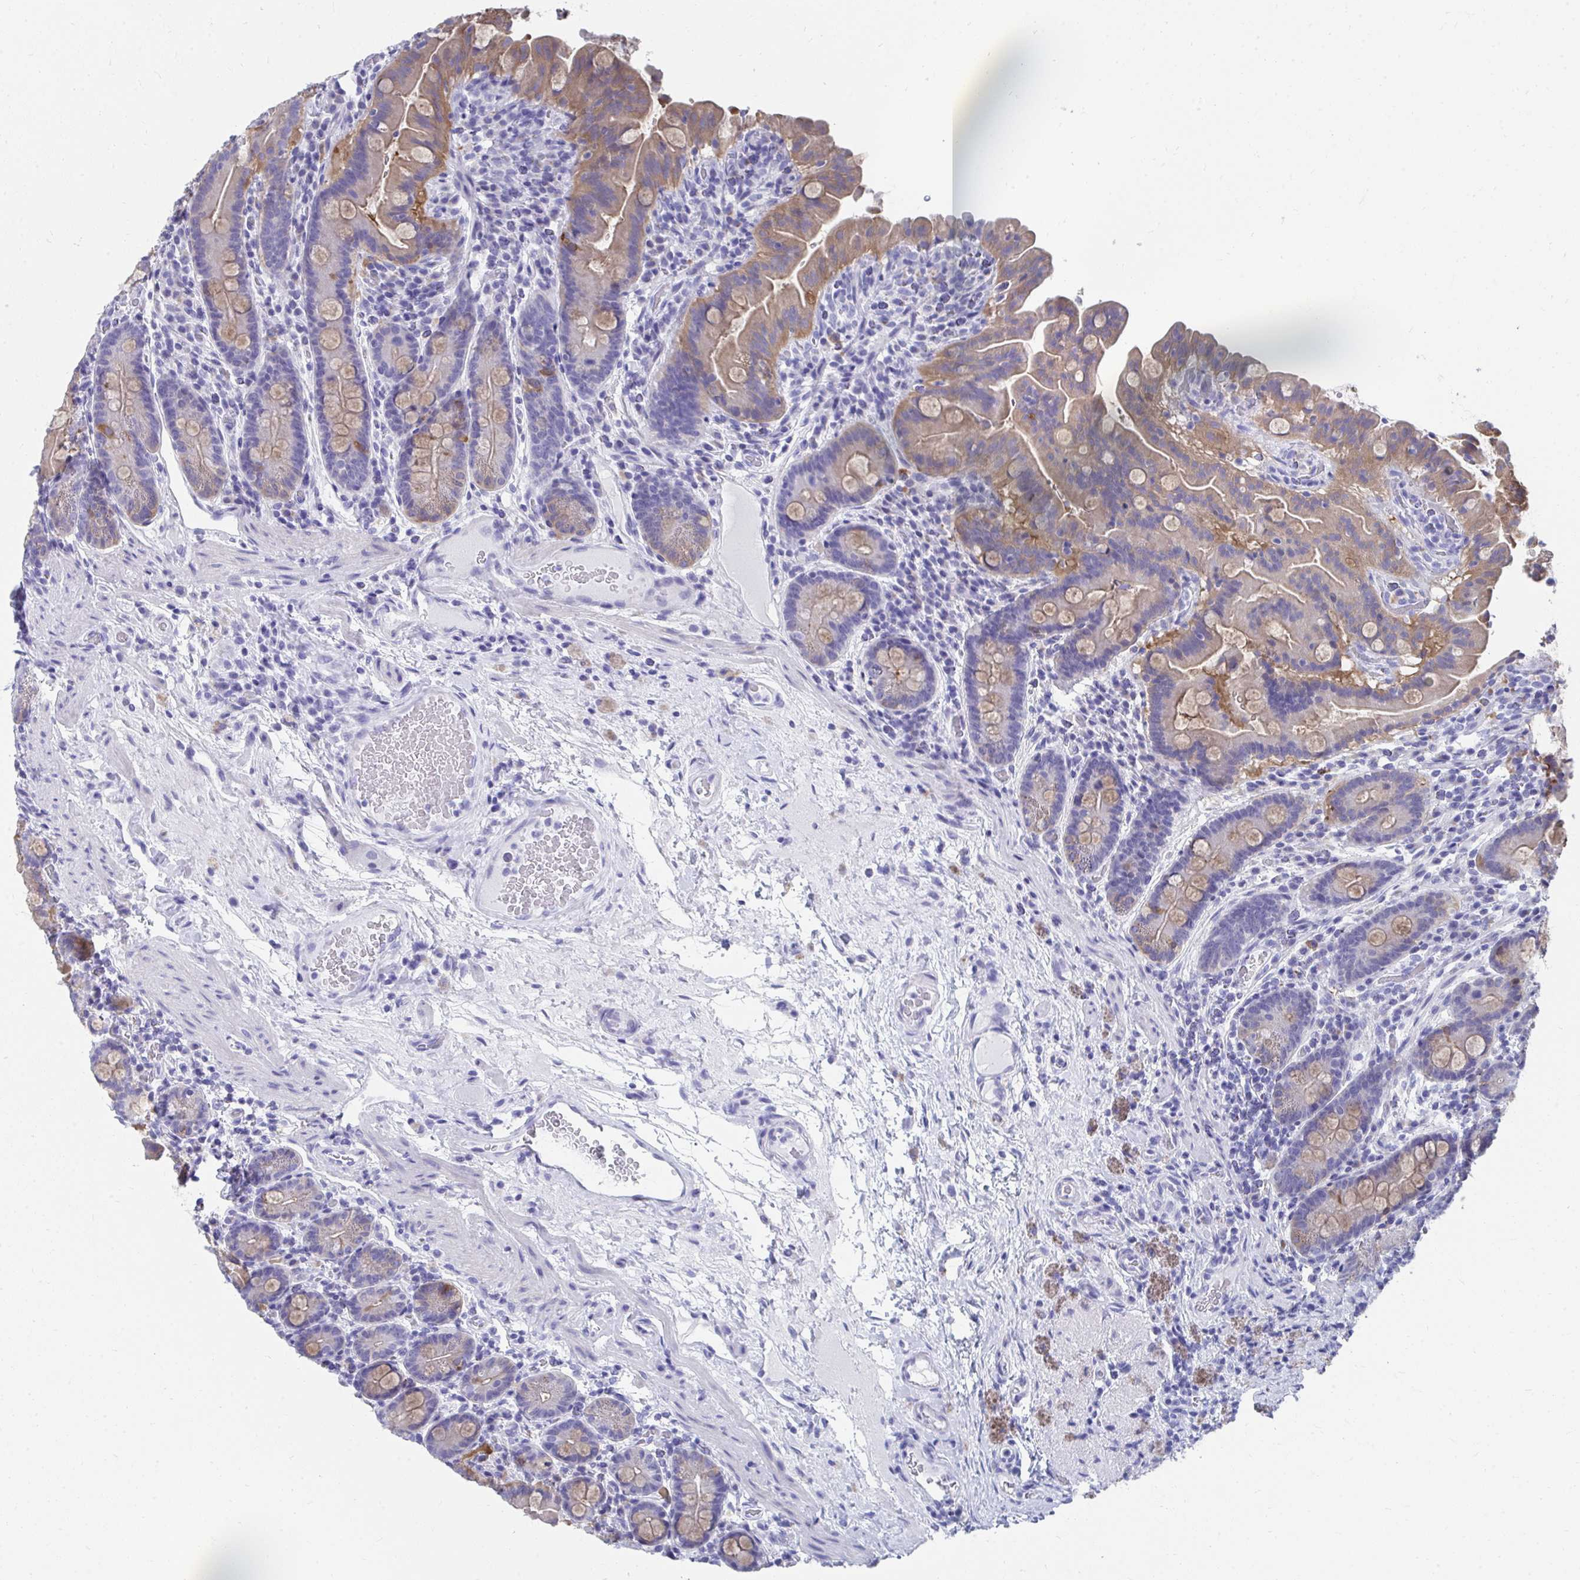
{"staining": {"intensity": "moderate", "quantity": "25%-75%", "location": "cytoplasmic/membranous"}, "tissue": "small intestine", "cell_type": "Glandular cells", "image_type": "normal", "snomed": [{"axis": "morphology", "description": "Normal tissue, NOS"}, {"axis": "topography", "description": "Small intestine"}], "caption": "IHC (DAB (3,3'-diaminobenzidine)) staining of normal small intestine demonstrates moderate cytoplasmic/membranous protein positivity in about 25%-75% of glandular cells.", "gene": "HGD", "patient": {"sex": "male", "age": 26}}